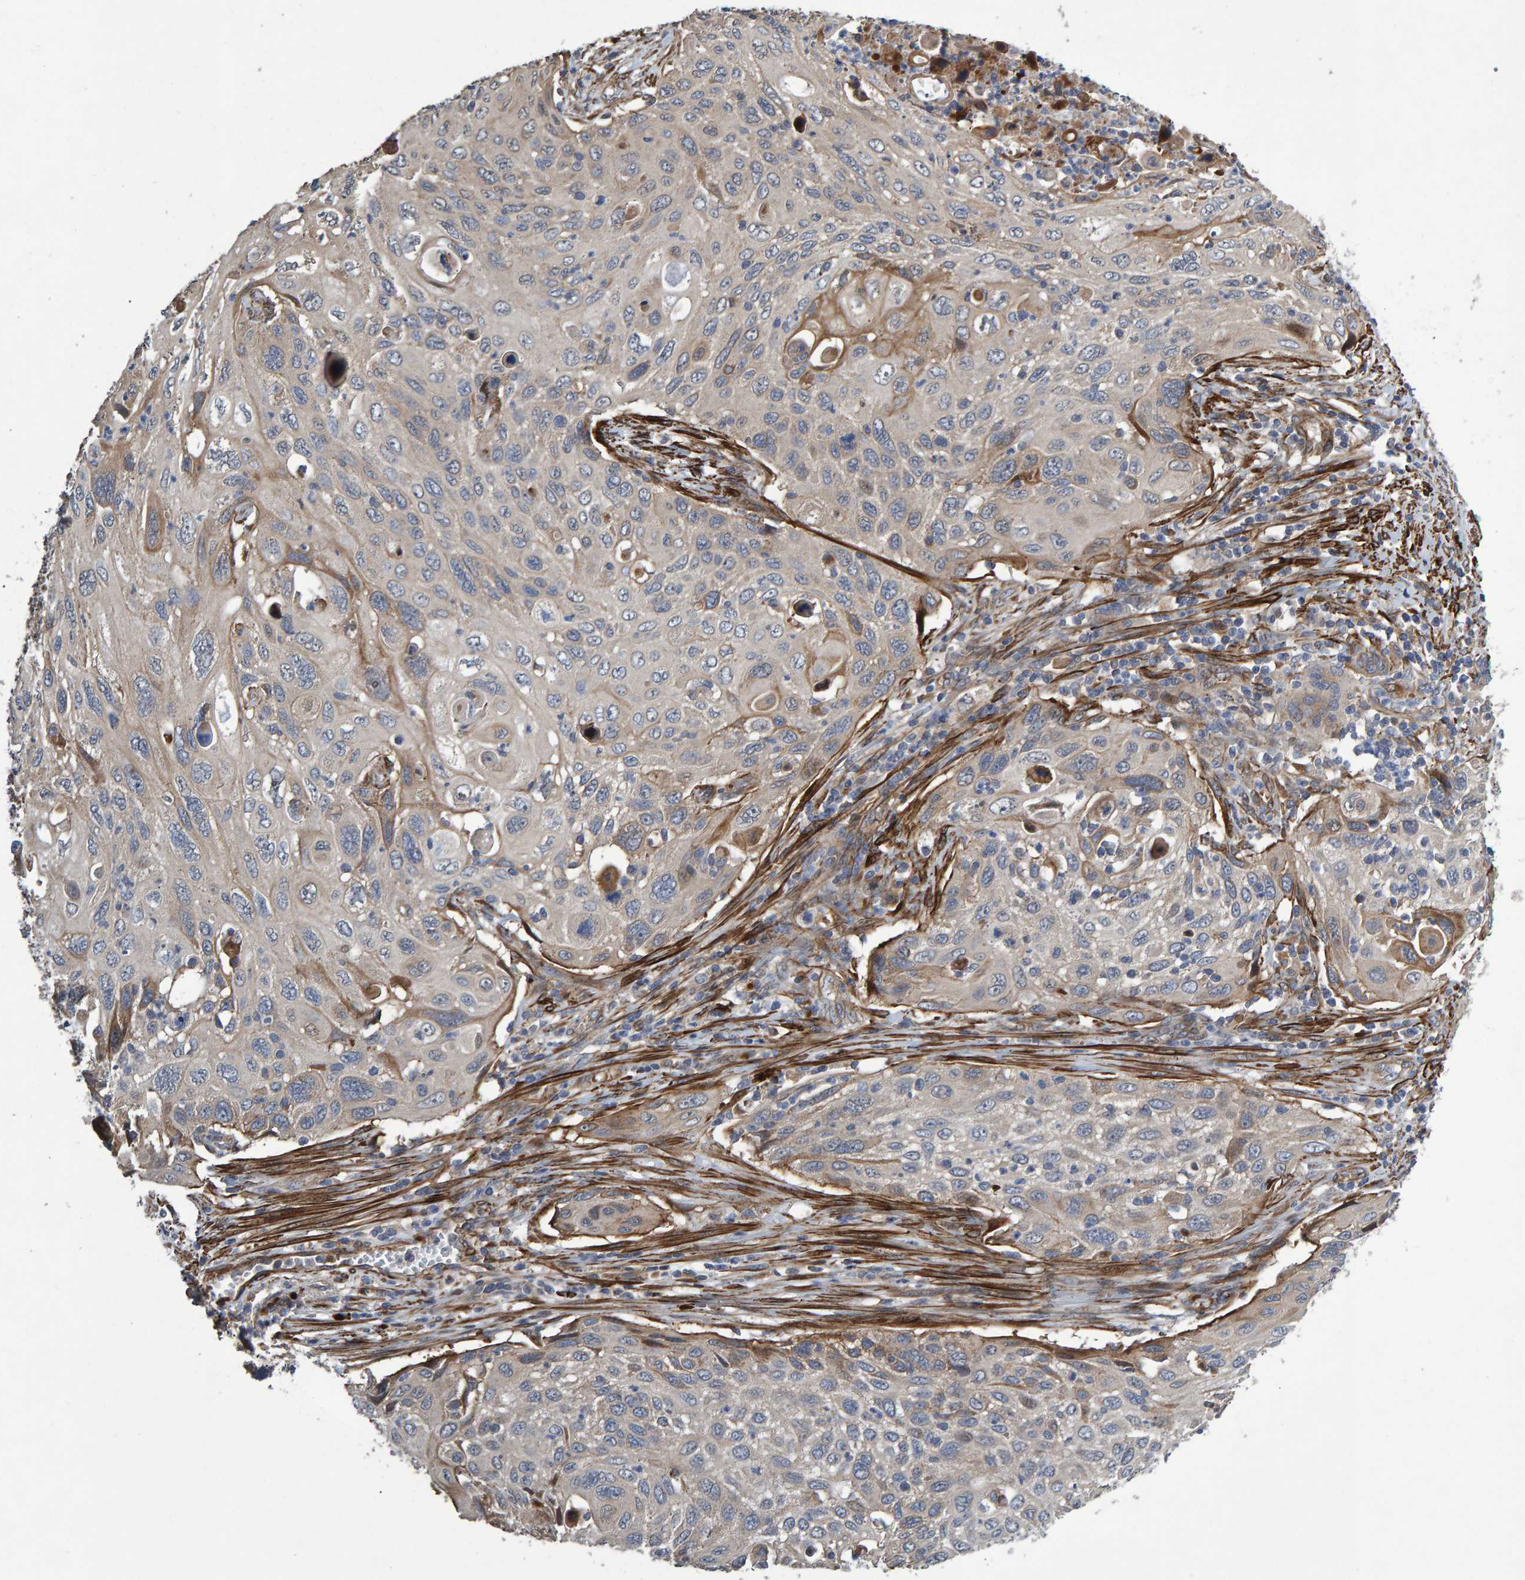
{"staining": {"intensity": "moderate", "quantity": "<25%", "location": "cytoplasmic/membranous"}, "tissue": "cervical cancer", "cell_type": "Tumor cells", "image_type": "cancer", "snomed": [{"axis": "morphology", "description": "Squamous cell carcinoma, NOS"}, {"axis": "topography", "description": "Cervix"}], "caption": "Tumor cells reveal low levels of moderate cytoplasmic/membranous expression in approximately <25% of cells in cervical squamous cell carcinoma.", "gene": "SLIT2", "patient": {"sex": "female", "age": 70}}